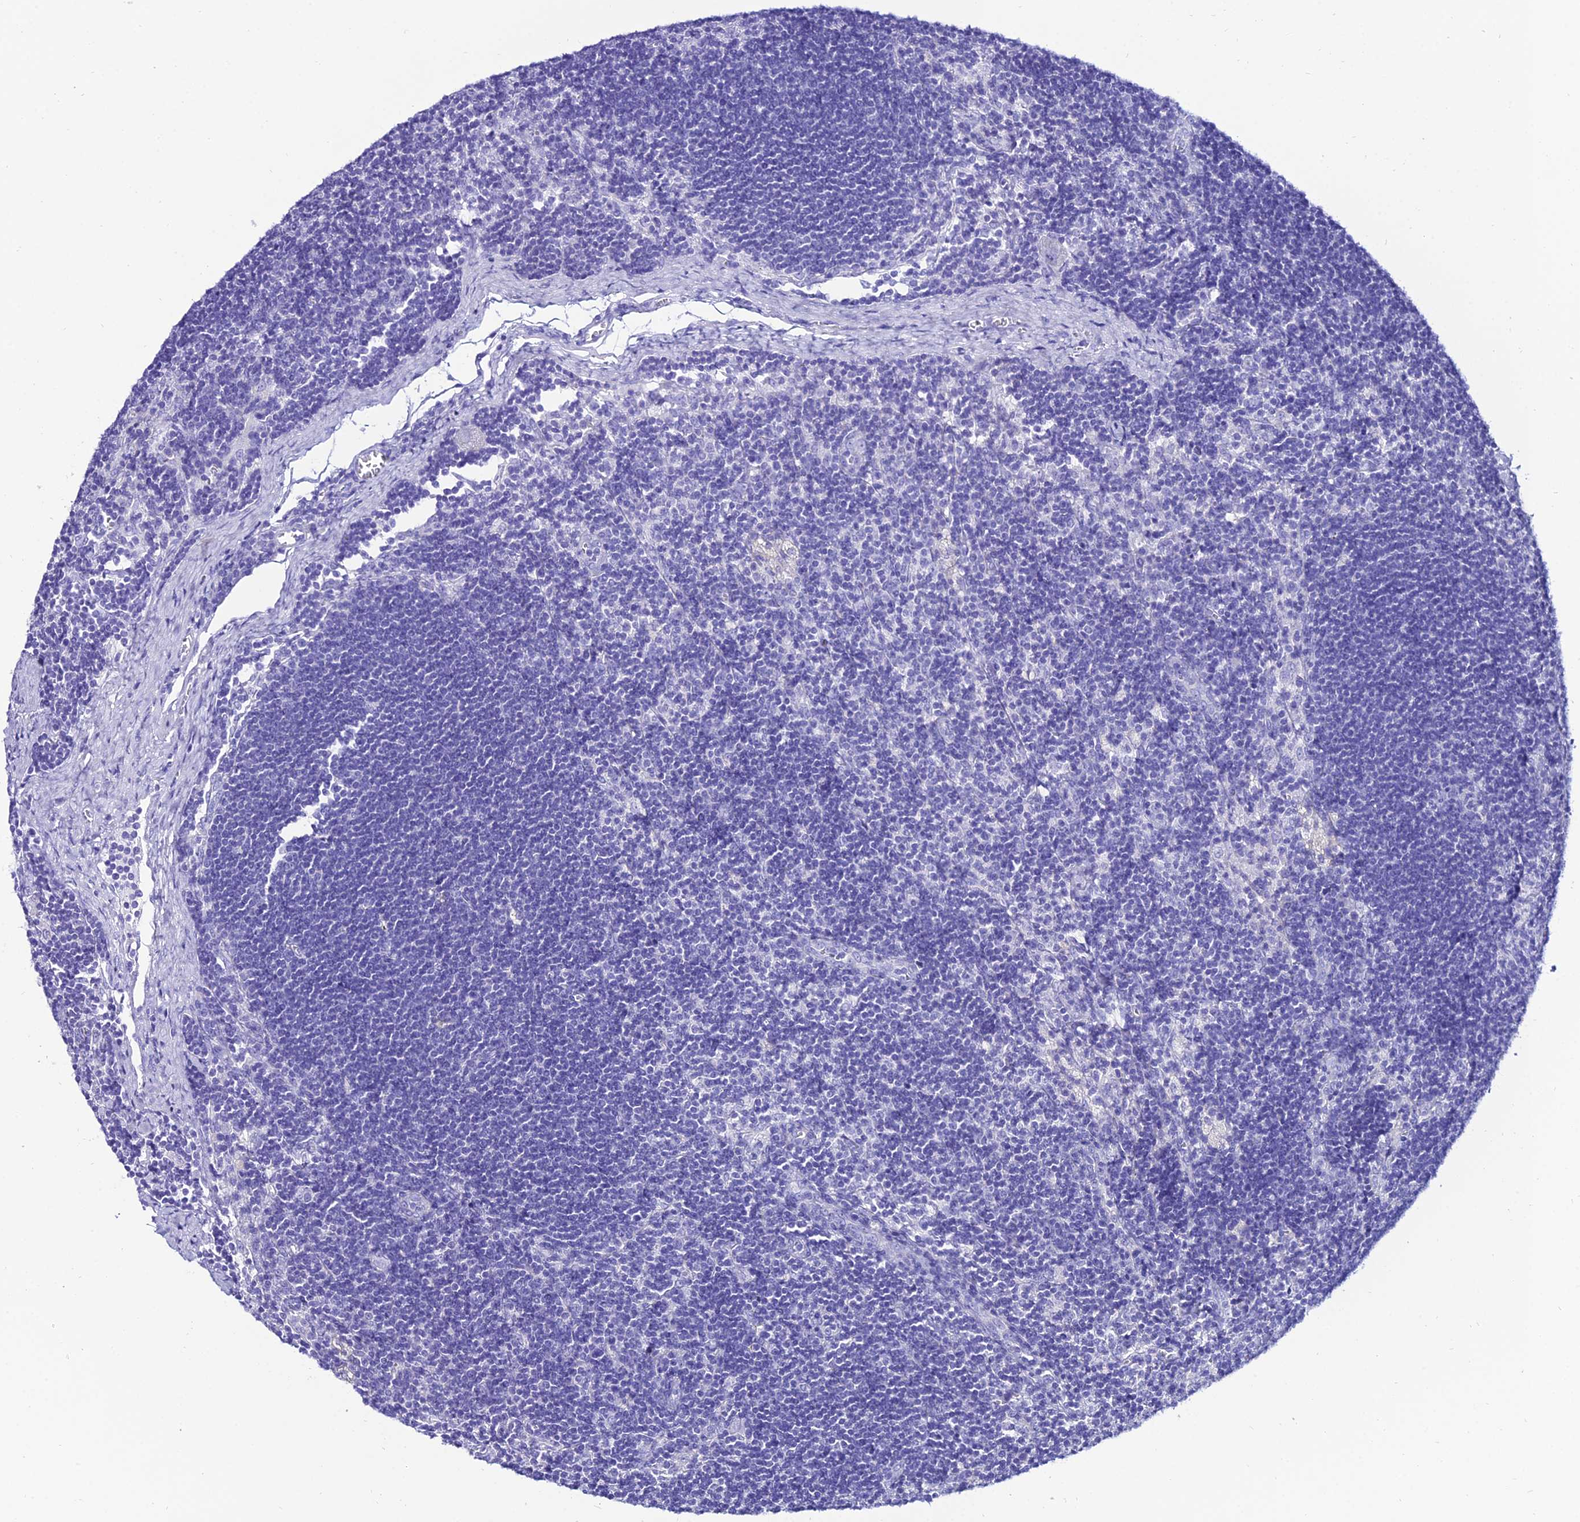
{"staining": {"intensity": "negative", "quantity": "none", "location": "none"}, "tissue": "lymph node", "cell_type": "Germinal center cells", "image_type": "normal", "snomed": [{"axis": "morphology", "description": "Normal tissue, NOS"}, {"axis": "topography", "description": "Lymph node"}], "caption": "High power microscopy image of an IHC histopathology image of normal lymph node, revealing no significant staining in germinal center cells. Brightfield microscopy of IHC stained with DAB (brown) and hematoxylin (blue), captured at high magnification.", "gene": "OR4D5", "patient": {"sex": "male", "age": 24}}